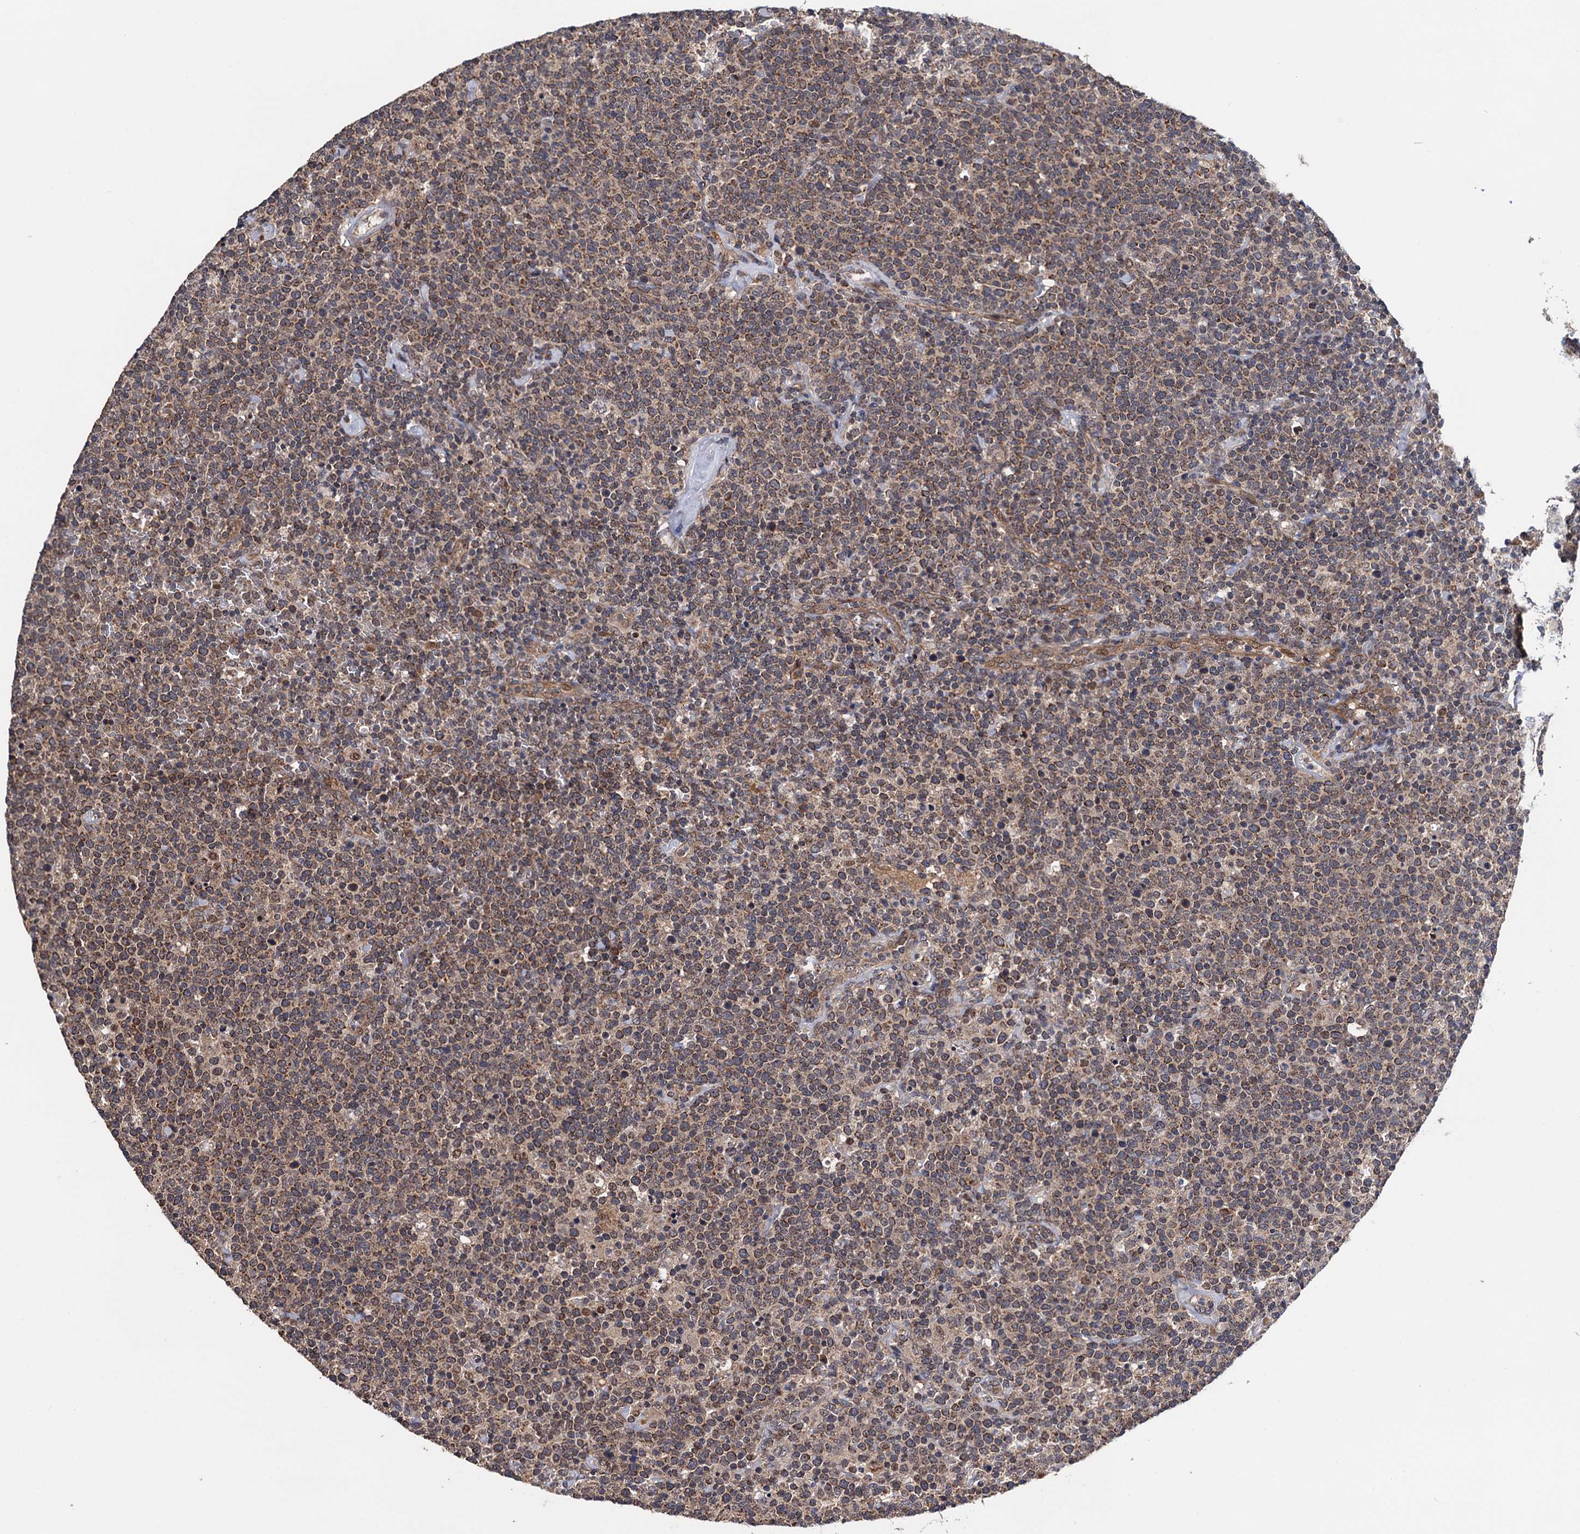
{"staining": {"intensity": "moderate", "quantity": ">75%", "location": "cytoplasmic/membranous"}, "tissue": "lymphoma", "cell_type": "Tumor cells", "image_type": "cancer", "snomed": [{"axis": "morphology", "description": "Malignant lymphoma, non-Hodgkin's type, High grade"}, {"axis": "topography", "description": "Lymph node"}], "caption": "Immunohistochemistry staining of lymphoma, which displays medium levels of moderate cytoplasmic/membranous positivity in approximately >75% of tumor cells indicating moderate cytoplasmic/membranous protein staining. The staining was performed using DAB (3,3'-diaminobenzidine) (brown) for protein detection and nuclei were counterstained in hematoxylin (blue).", "gene": "NAA16", "patient": {"sex": "male", "age": 61}}